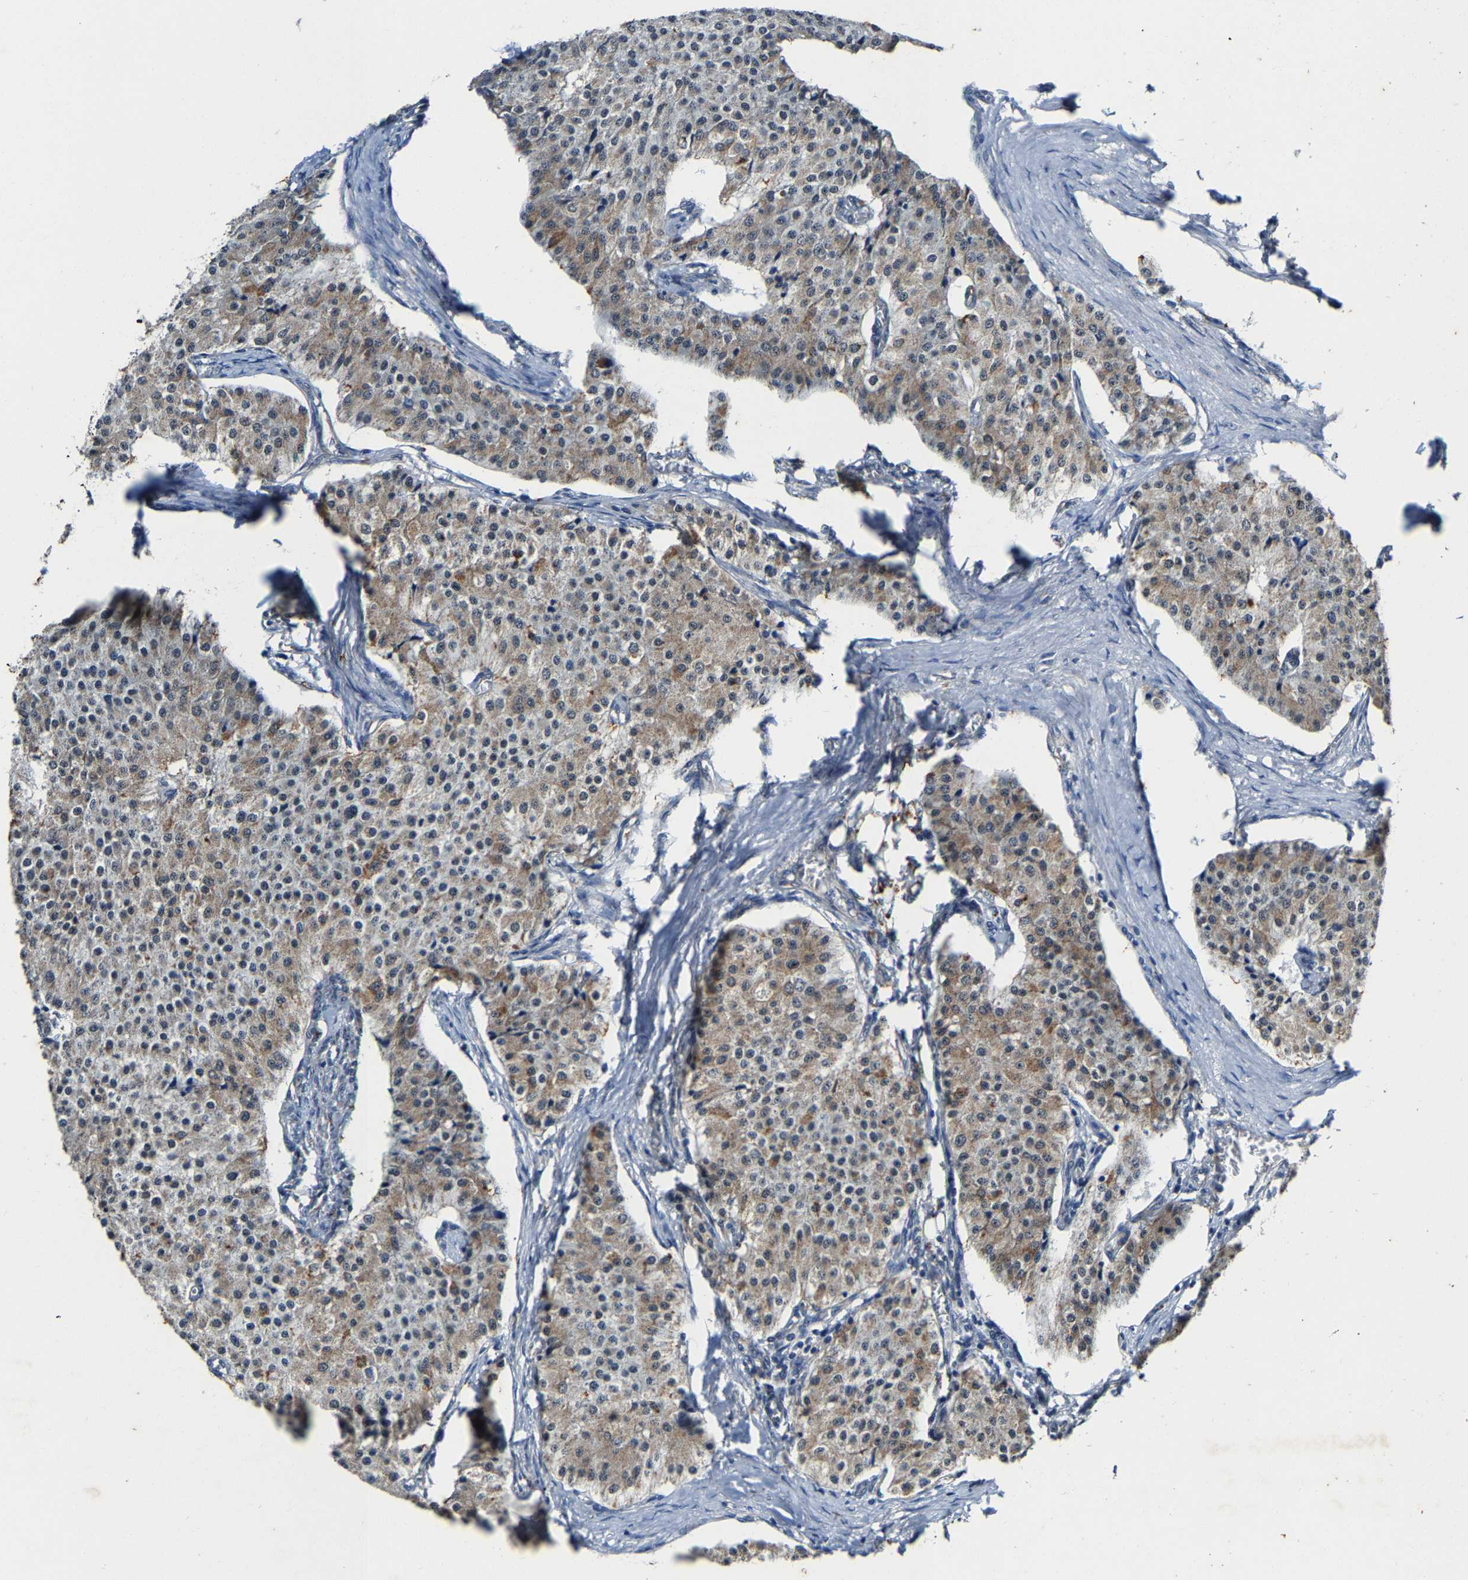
{"staining": {"intensity": "weak", "quantity": "25%-75%", "location": "cytoplasmic/membranous"}, "tissue": "carcinoid", "cell_type": "Tumor cells", "image_type": "cancer", "snomed": [{"axis": "morphology", "description": "Carcinoid, malignant, NOS"}, {"axis": "topography", "description": "Colon"}], "caption": "Protein analysis of carcinoid tissue displays weak cytoplasmic/membranous positivity in about 25%-75% of tumor cells.", "gene": "SLC25A25", "patient": {"sex": "female", "age": 52}}